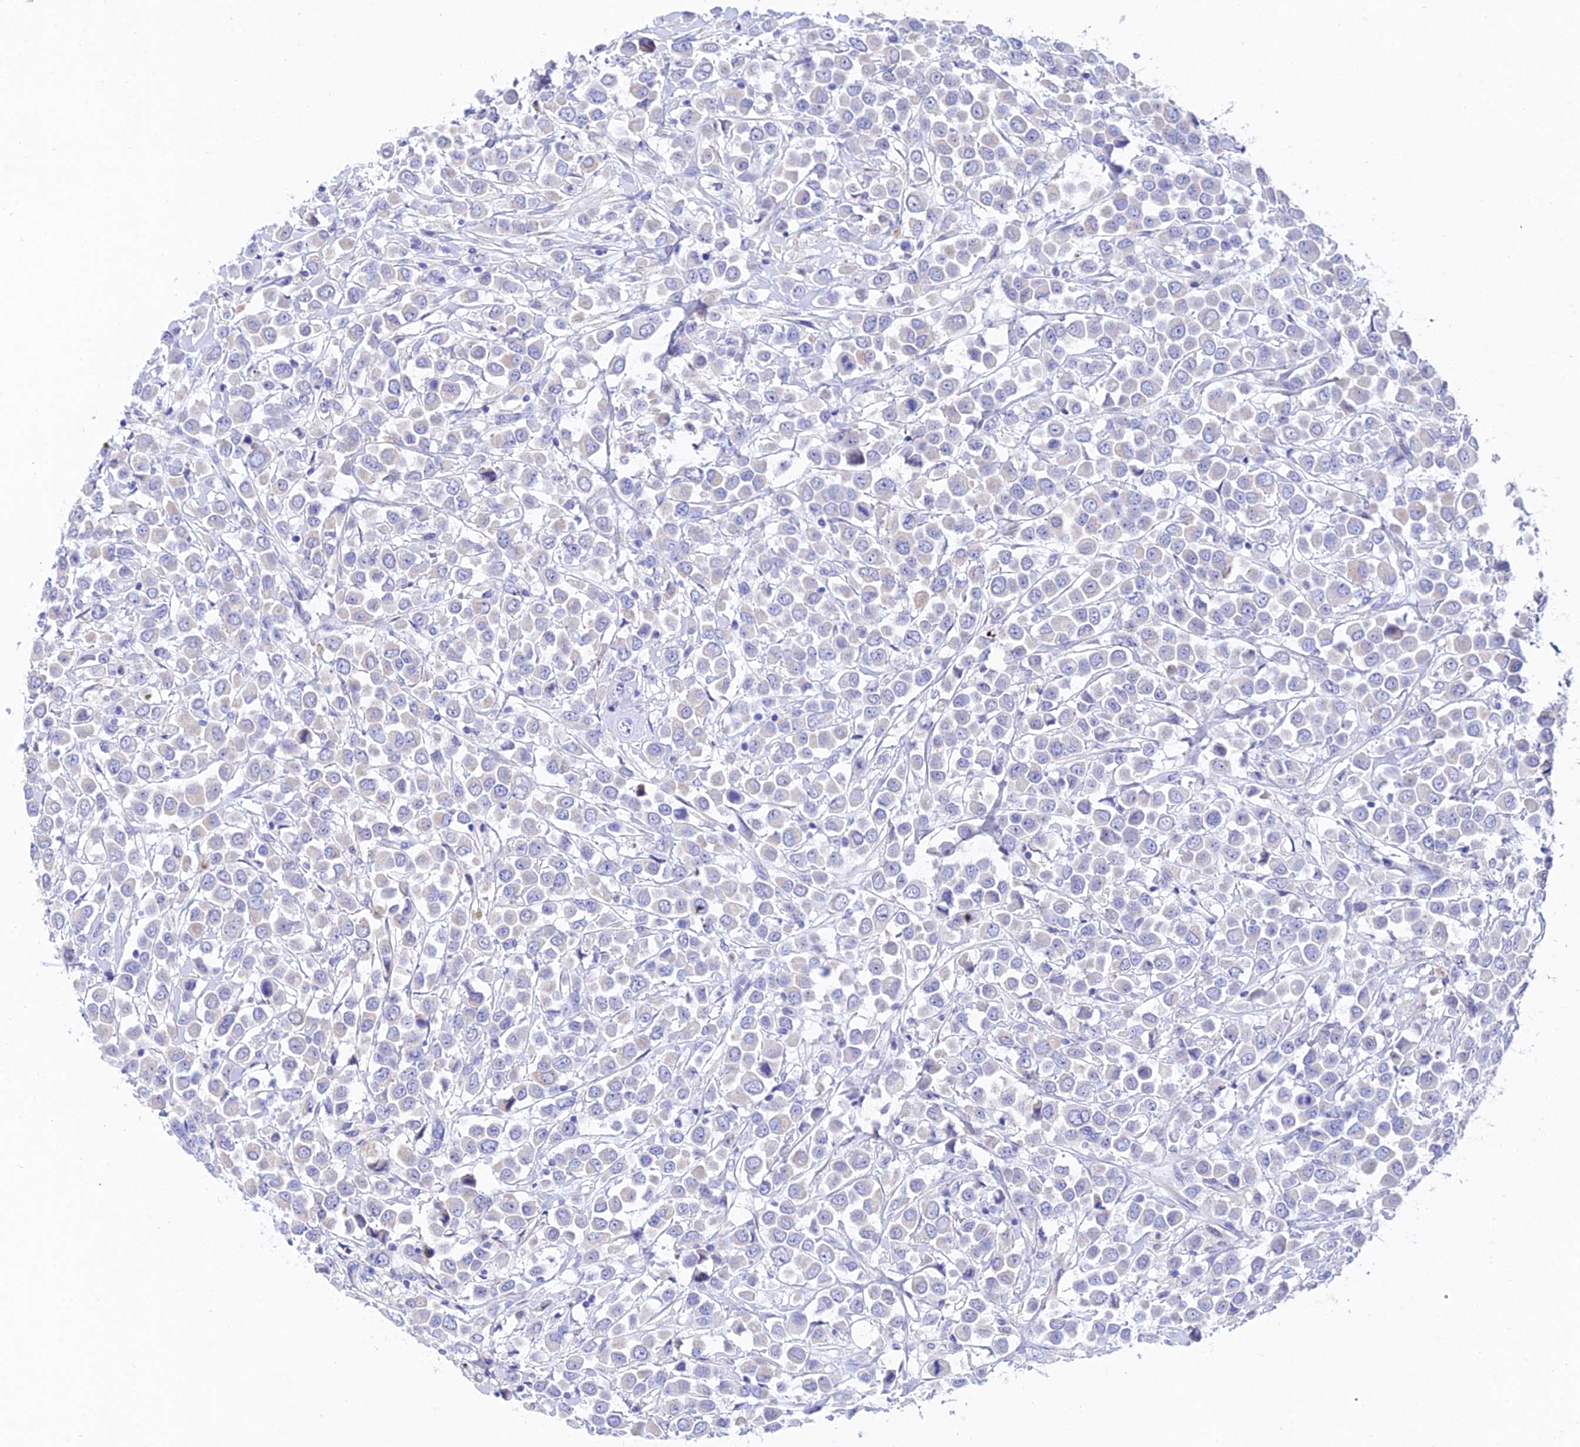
{"staining": {"intensity": "negative", "quantity": "none", "location": "none"}, "tissue": "breast cancer", "cell_type": "Tumor cells", "image_type": "cancer", "snomed": [{"axis": "morphology", "description": "Duct carcinoma"}, {"axis": "topography", "description": "Breast"}], "caption": "This is an immunohistochemistry photomicrograph of breast cancer (intraductal carcinoma). There is no positivity in tumor cells.", "gene": "CEP41", "patient": {"sex": "female", "age": 61}}